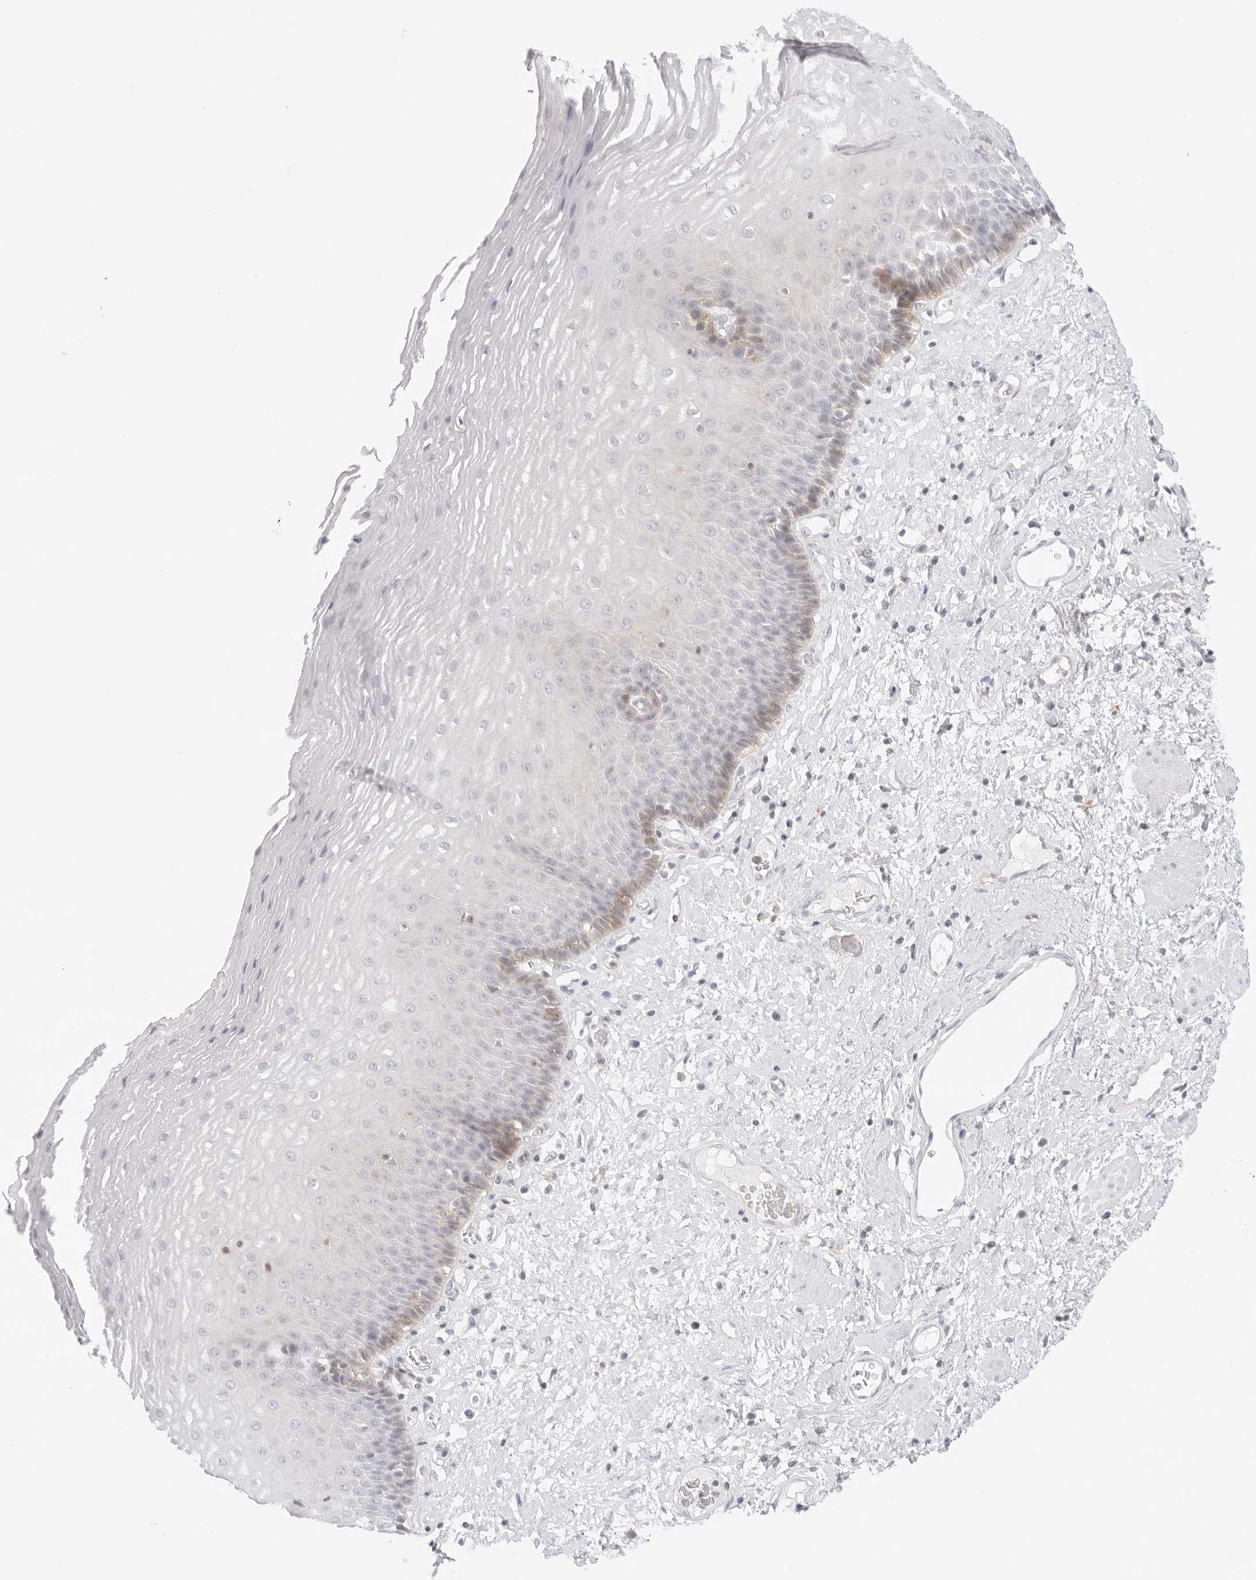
{"staining": {"intensity": "moderate", "quantity": "<25%", "location": "cytoplasmic/membranous"}, "tissue": "esophagus", "cell_type": "Squamous epithelial cells", "image_type": "normal", "snomed": [{"axis": "morphology", "description": "Normal tissue, NOS"}, {"axis": "morphology", "description": "Adenocarcinoma, NOS"}, {"axis": "topography", "description": "Esophagus"}], "caption": "Immunohistochemistry (IHC) staining of benign esophagus, which demonstrates low levels of moderate cytoplasmic/membranous positivity in about <25% of squamous epithelial cells indicating moderate cytoplasmic/membranous protein positivity. The staining was performed using DAB (brown) for protein detection and nuclei were counterstained in hematoxylin (blue).", "gene": "TNFRSF14", "patient": {"sex": "male", "age": 62}}